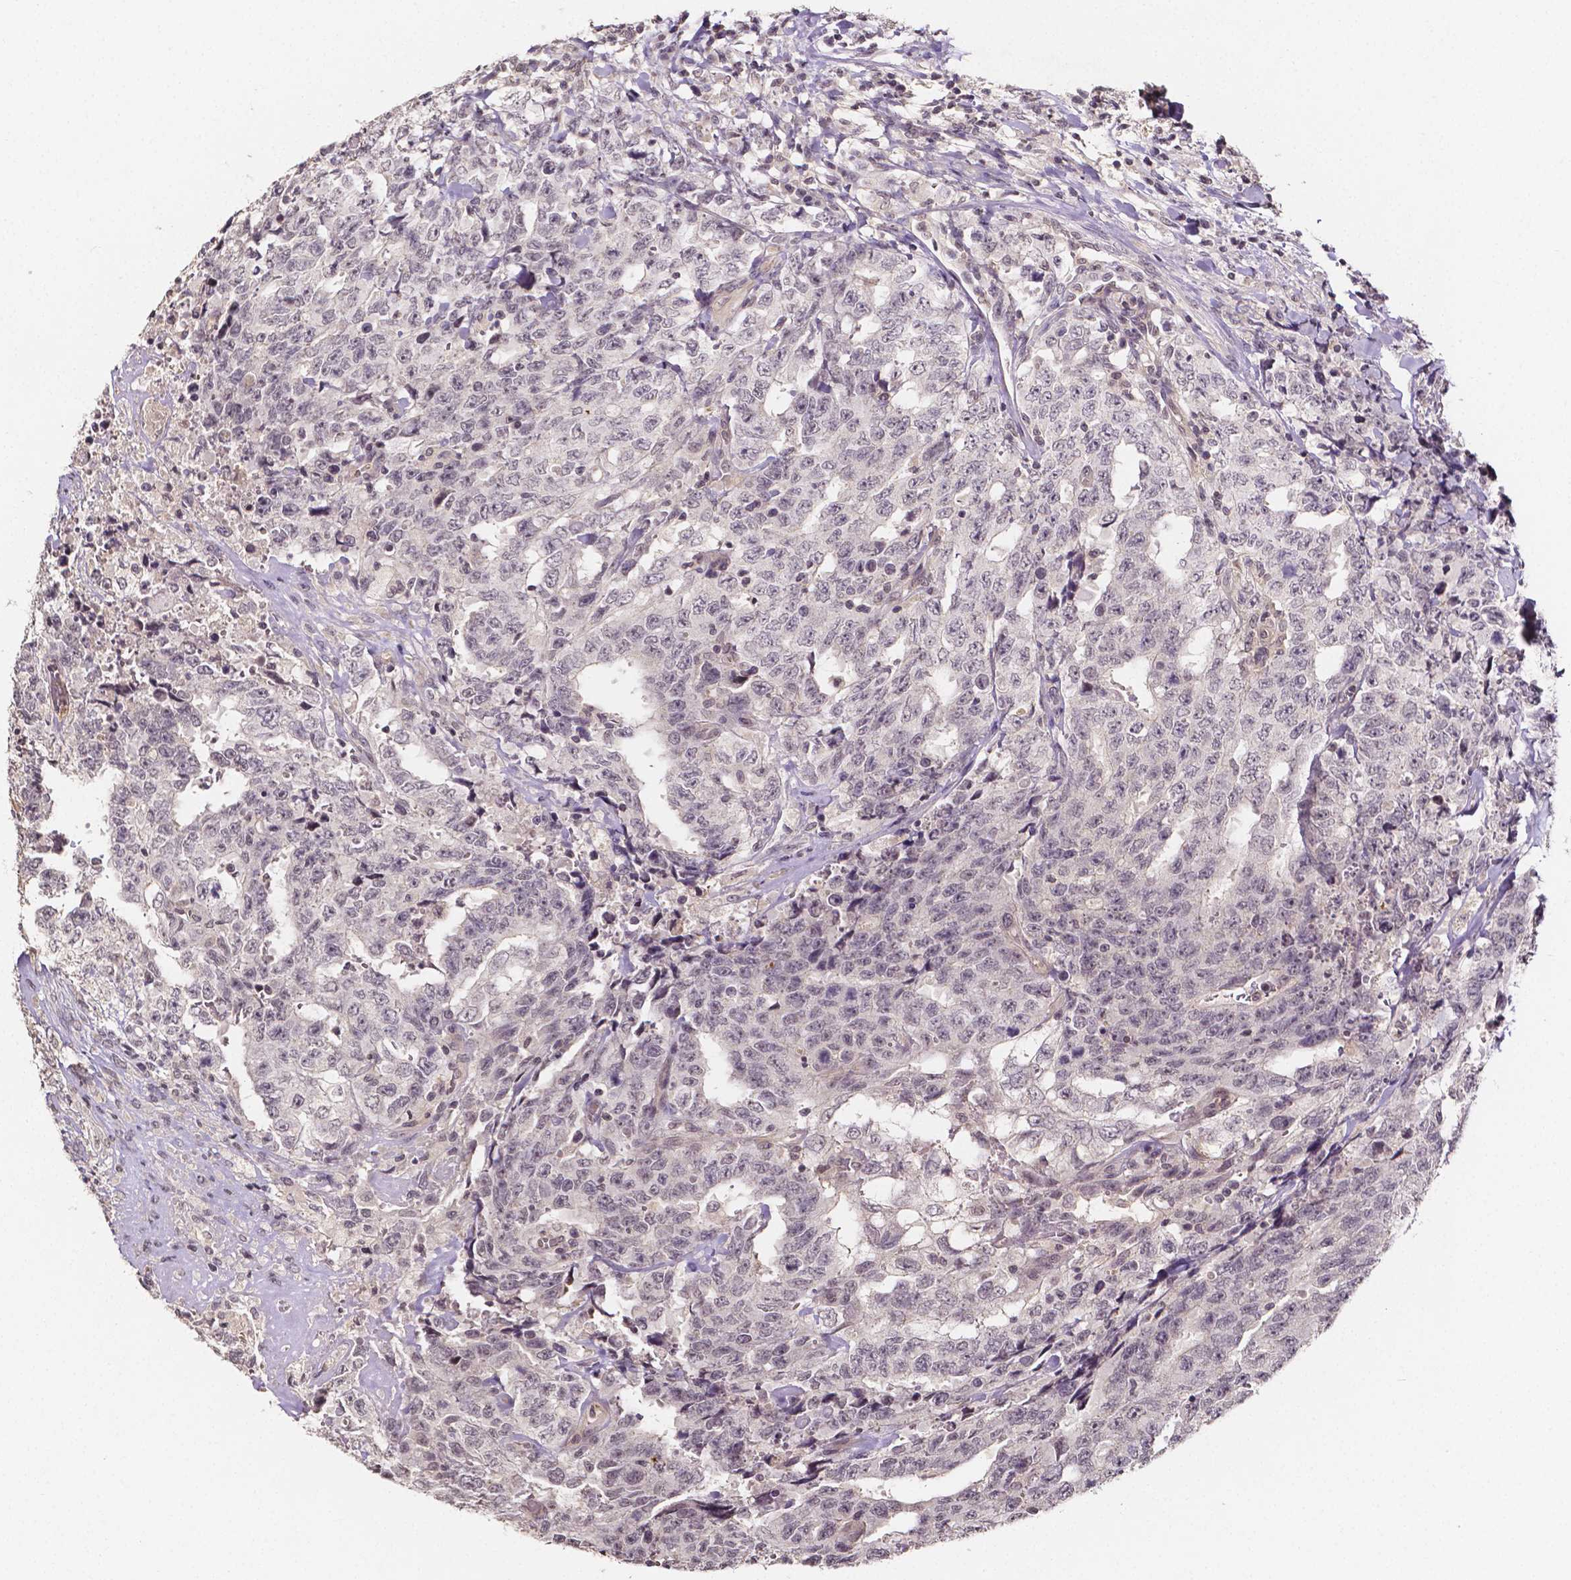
{"staining": {"intensity": "negative", "quantity": "none", "location": "none"}, "tissue": "testis cancer", "cell_type": "Tumor cells", "image_type": "cancer", "snomed": [{"axis": "morphology", "description": "Carcinoma, Embryonal, NOS"}, {"axis": "topography", "description": "Testis"}], "caption": "A micrograph of human testis cancer is negative for staining in tumor cells.", "gene": "NRGN", "patient": {"sex": "male", "age": 24}}